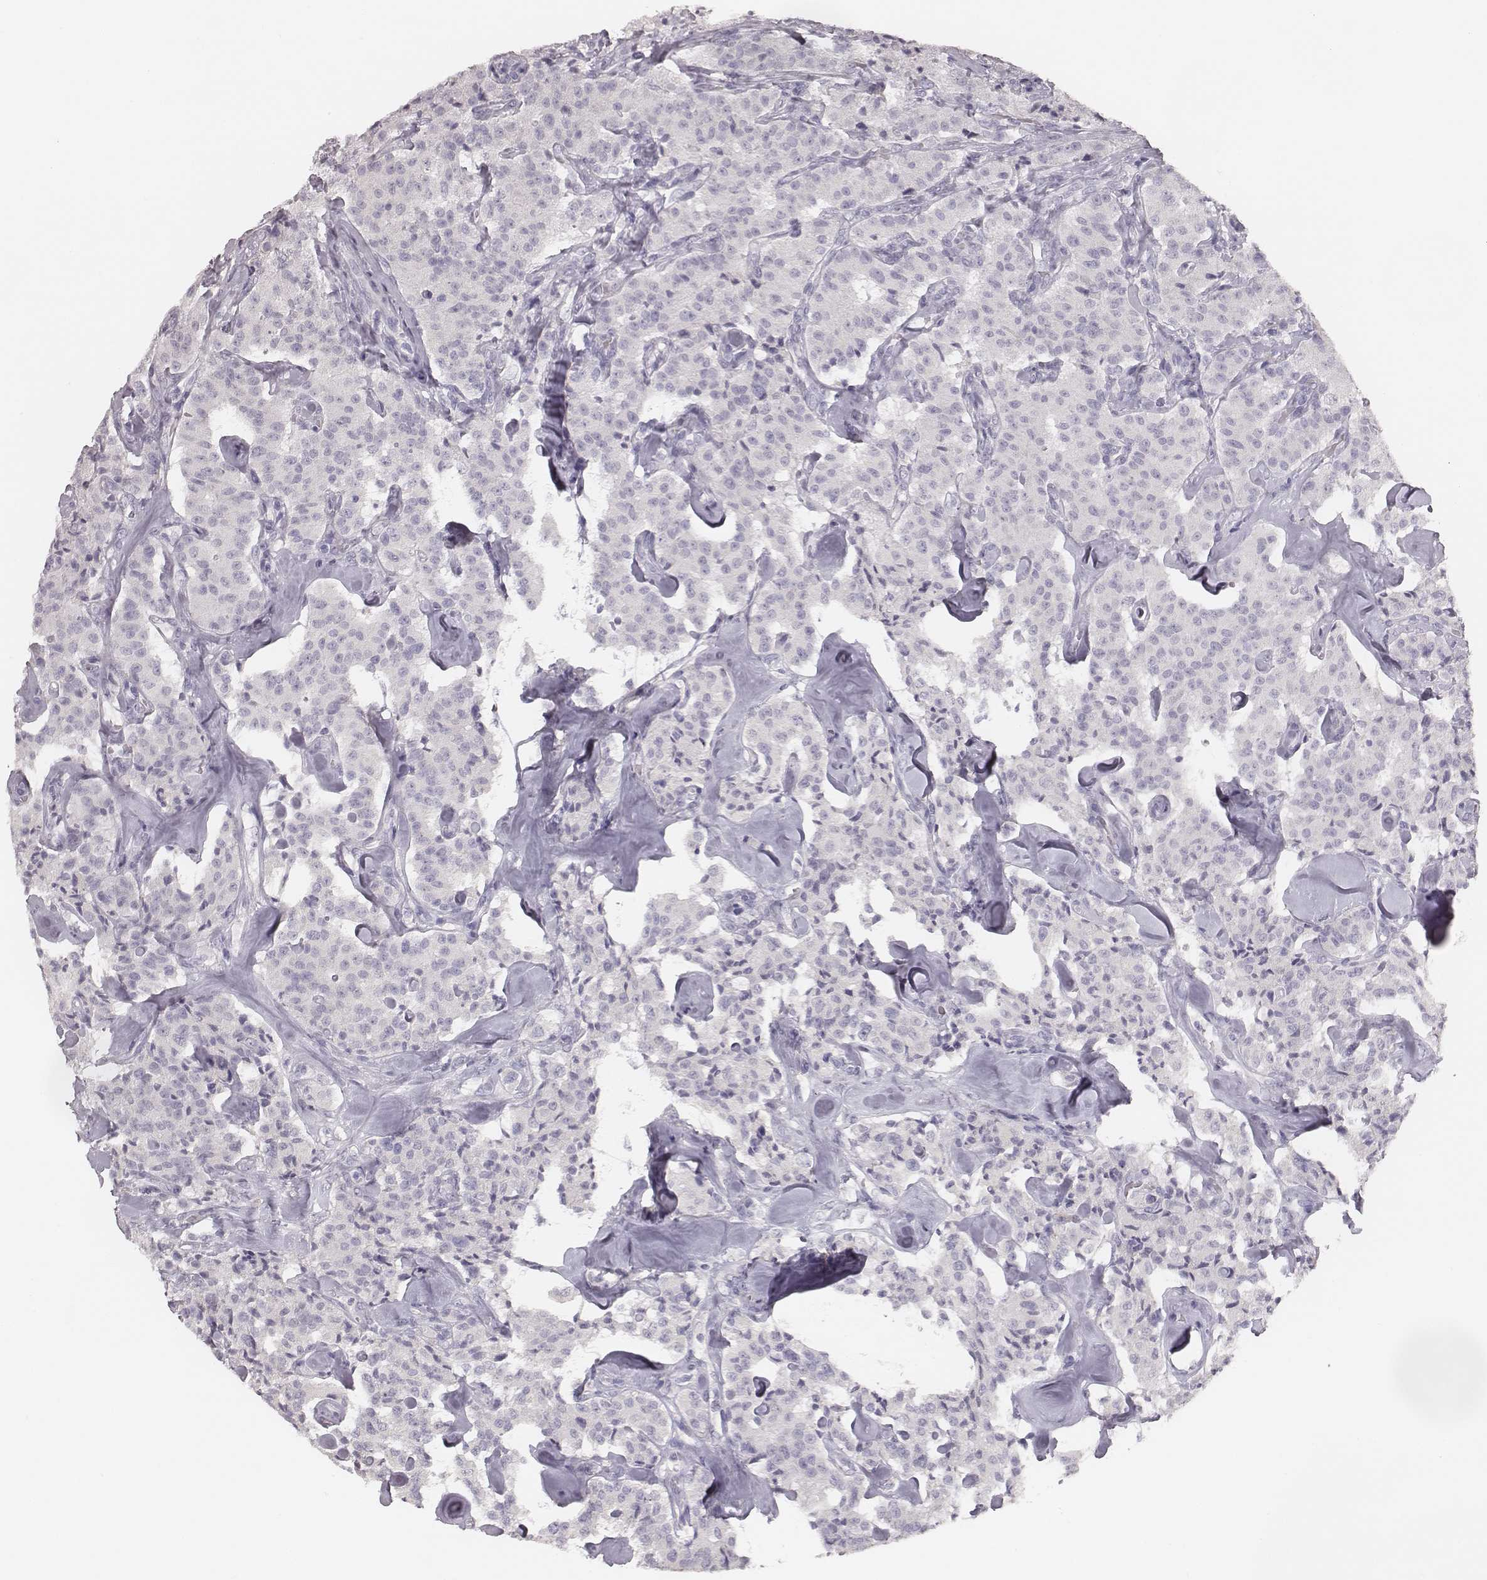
{"staining": {"intensity": "negative", "quantity": "none", "location": "none"}, "tissue": "carcinoid", "cell_type": "Tumor cells", "image_type": "cancer", "snomed": [{"axis": "morphology", "description": "Carcinoid, malignant, NOS"}, {"axis": "topography", "description": "Pancreas"}], "caption": "Immunohistochemical staining of carcinoid reveals no significant expression in tumor cells.", "gene": "MYH6", "patient": {"sex": "male", "age": 41}}